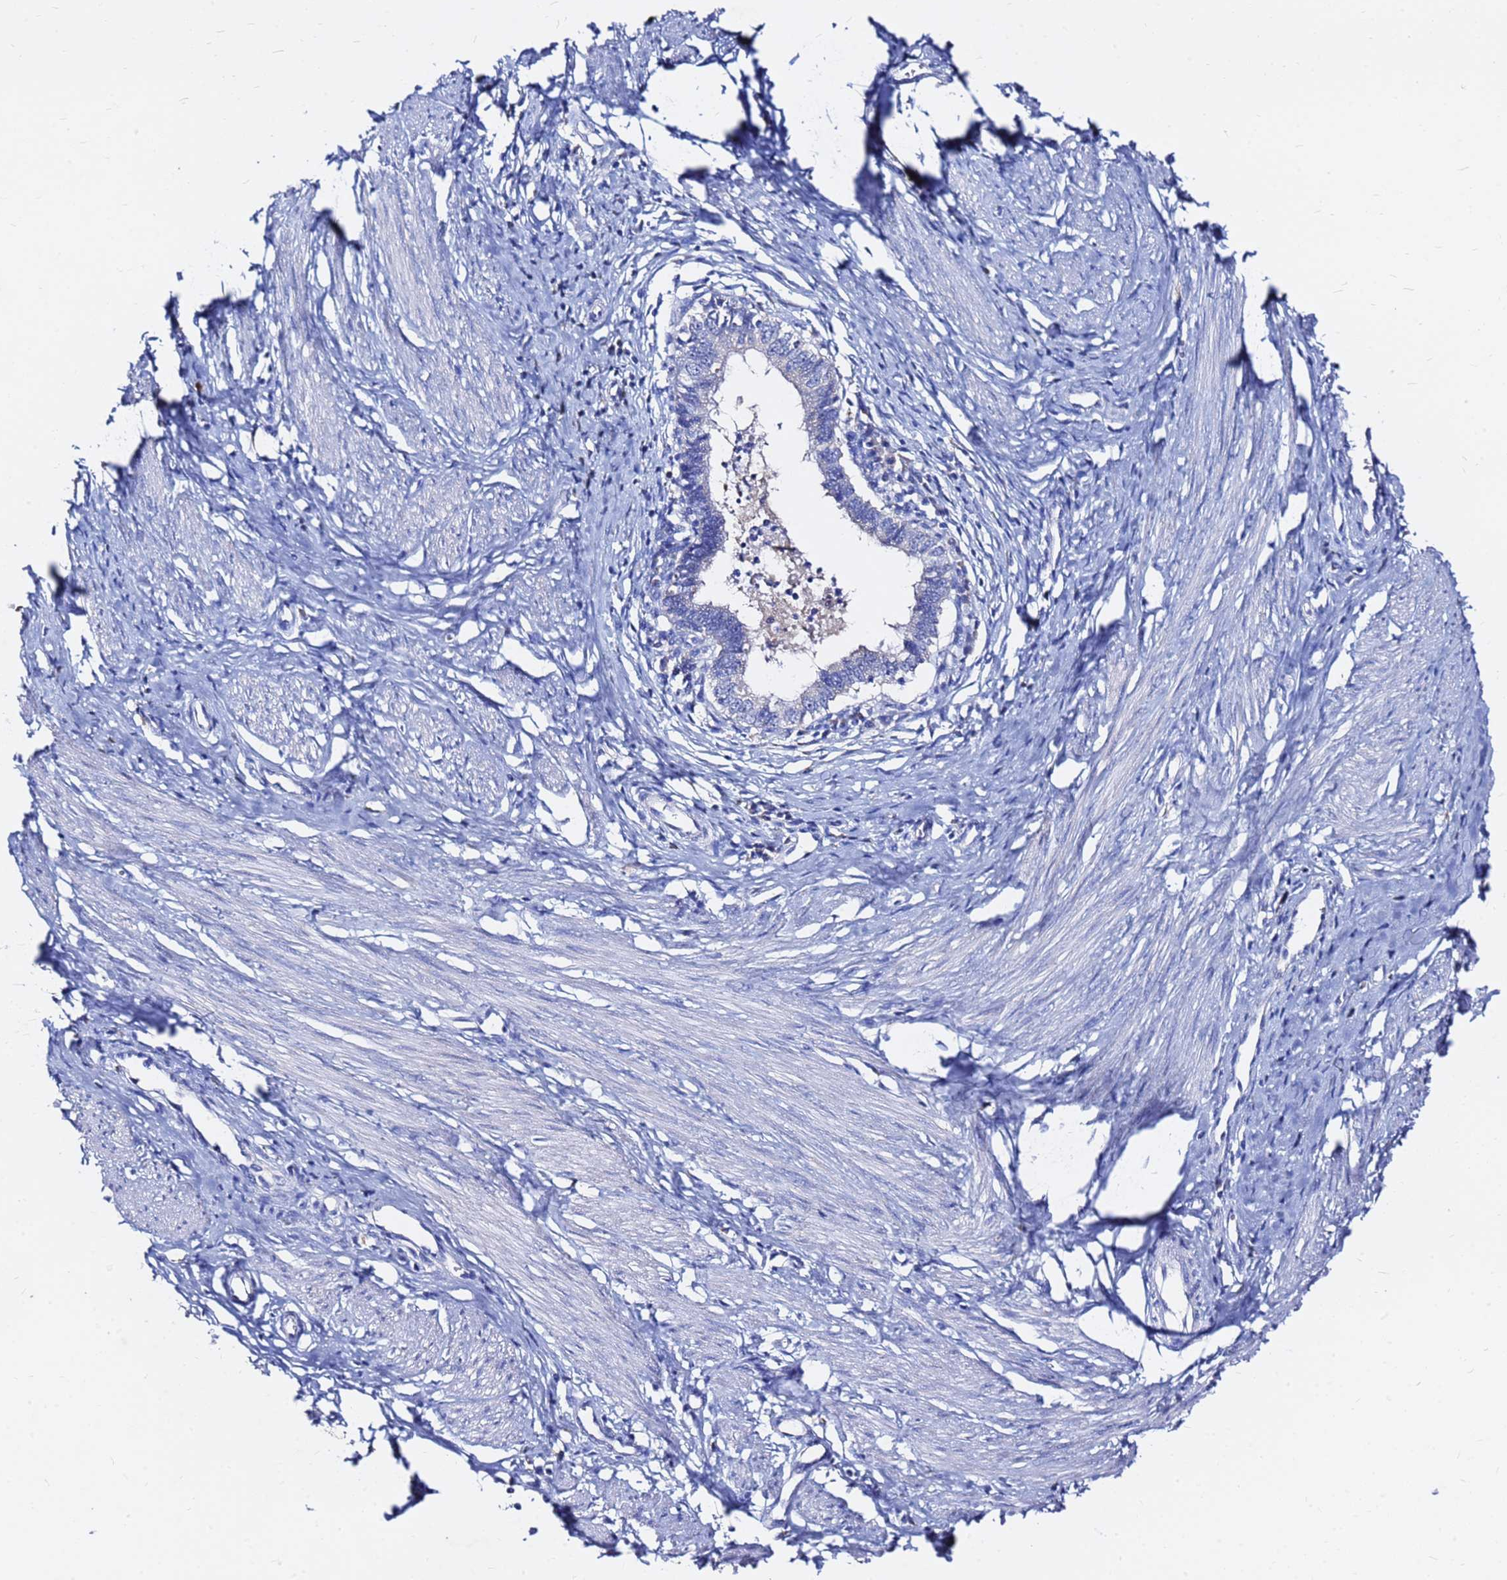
{"staining": {"intensity": "negative", "quantity": "none", "location": "none"}, "tissue": "cervical cancer", "cell_type": "Tumor cells", "image_type": "cancer", "snomed": [{"axis": "morphology", "description": "Adenocarcinoma, NOS"}, {"axis": "topography", "description": "Cervix"}], "caption": "Human cervical cancer stained for a protein using immunohistochemistry (IHC) displays no positivity in tumor cells.", "gene": "FAM183A", "patient": {"sex": "female", "age": 36}}